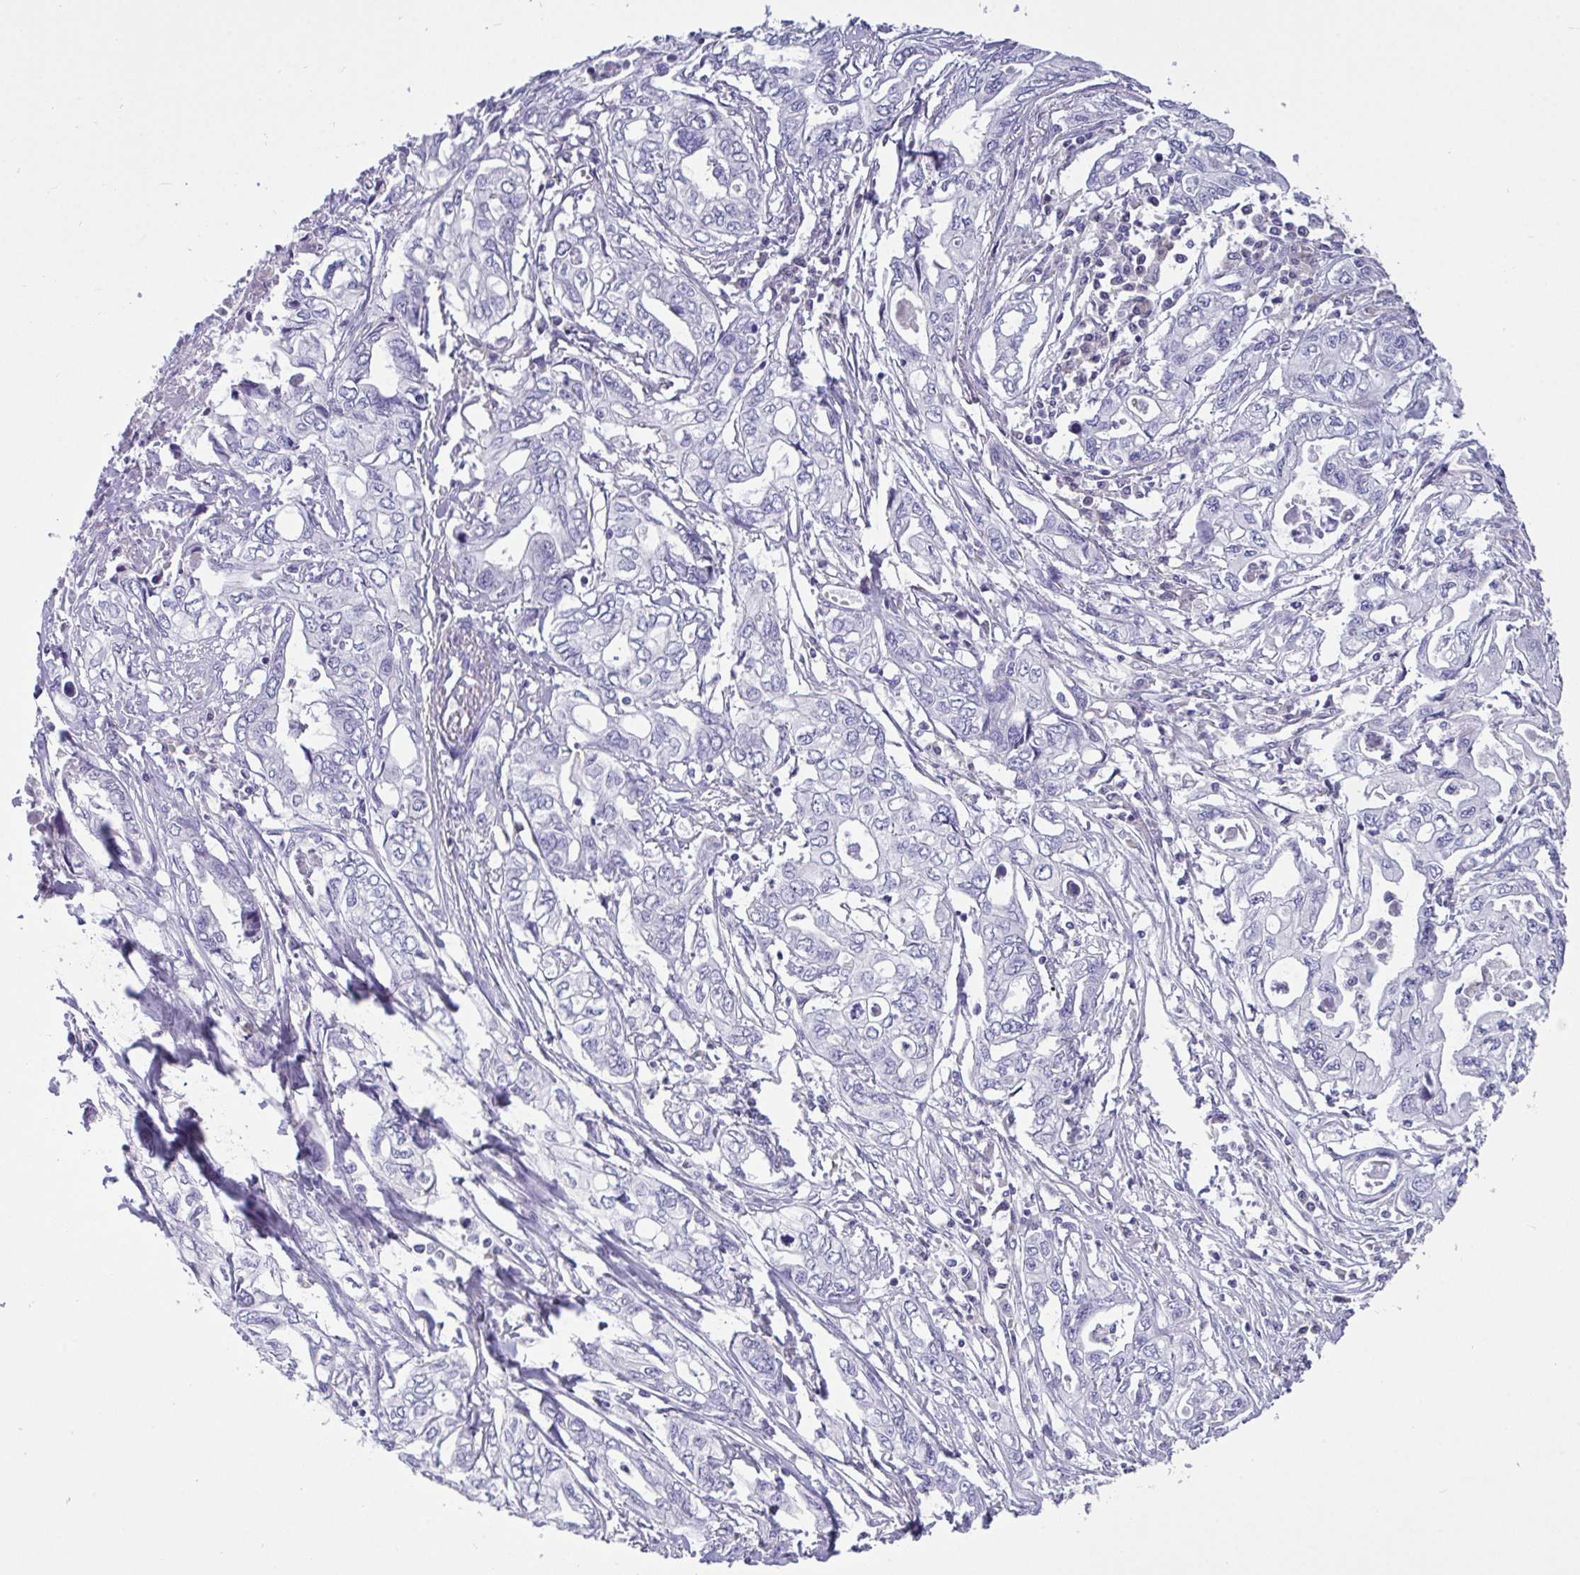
{"staining": {"intensity": "negative", "quantity": "none", "location": "none"}, "tissue": "pancreatic cancer", "cell_type": "Tumor cells", "image_type": "cancer", "snomed": [{"axis": "morphology", "description": "Adenocarcinoma, NOS"}, {"axis": "topography", "description": "Pancreas"}], "caption": "Tumor cells show no significant expression in pancreatic cancer.", "gene": "C4orf33", "patient": {"sex": "male", "age": 68}}